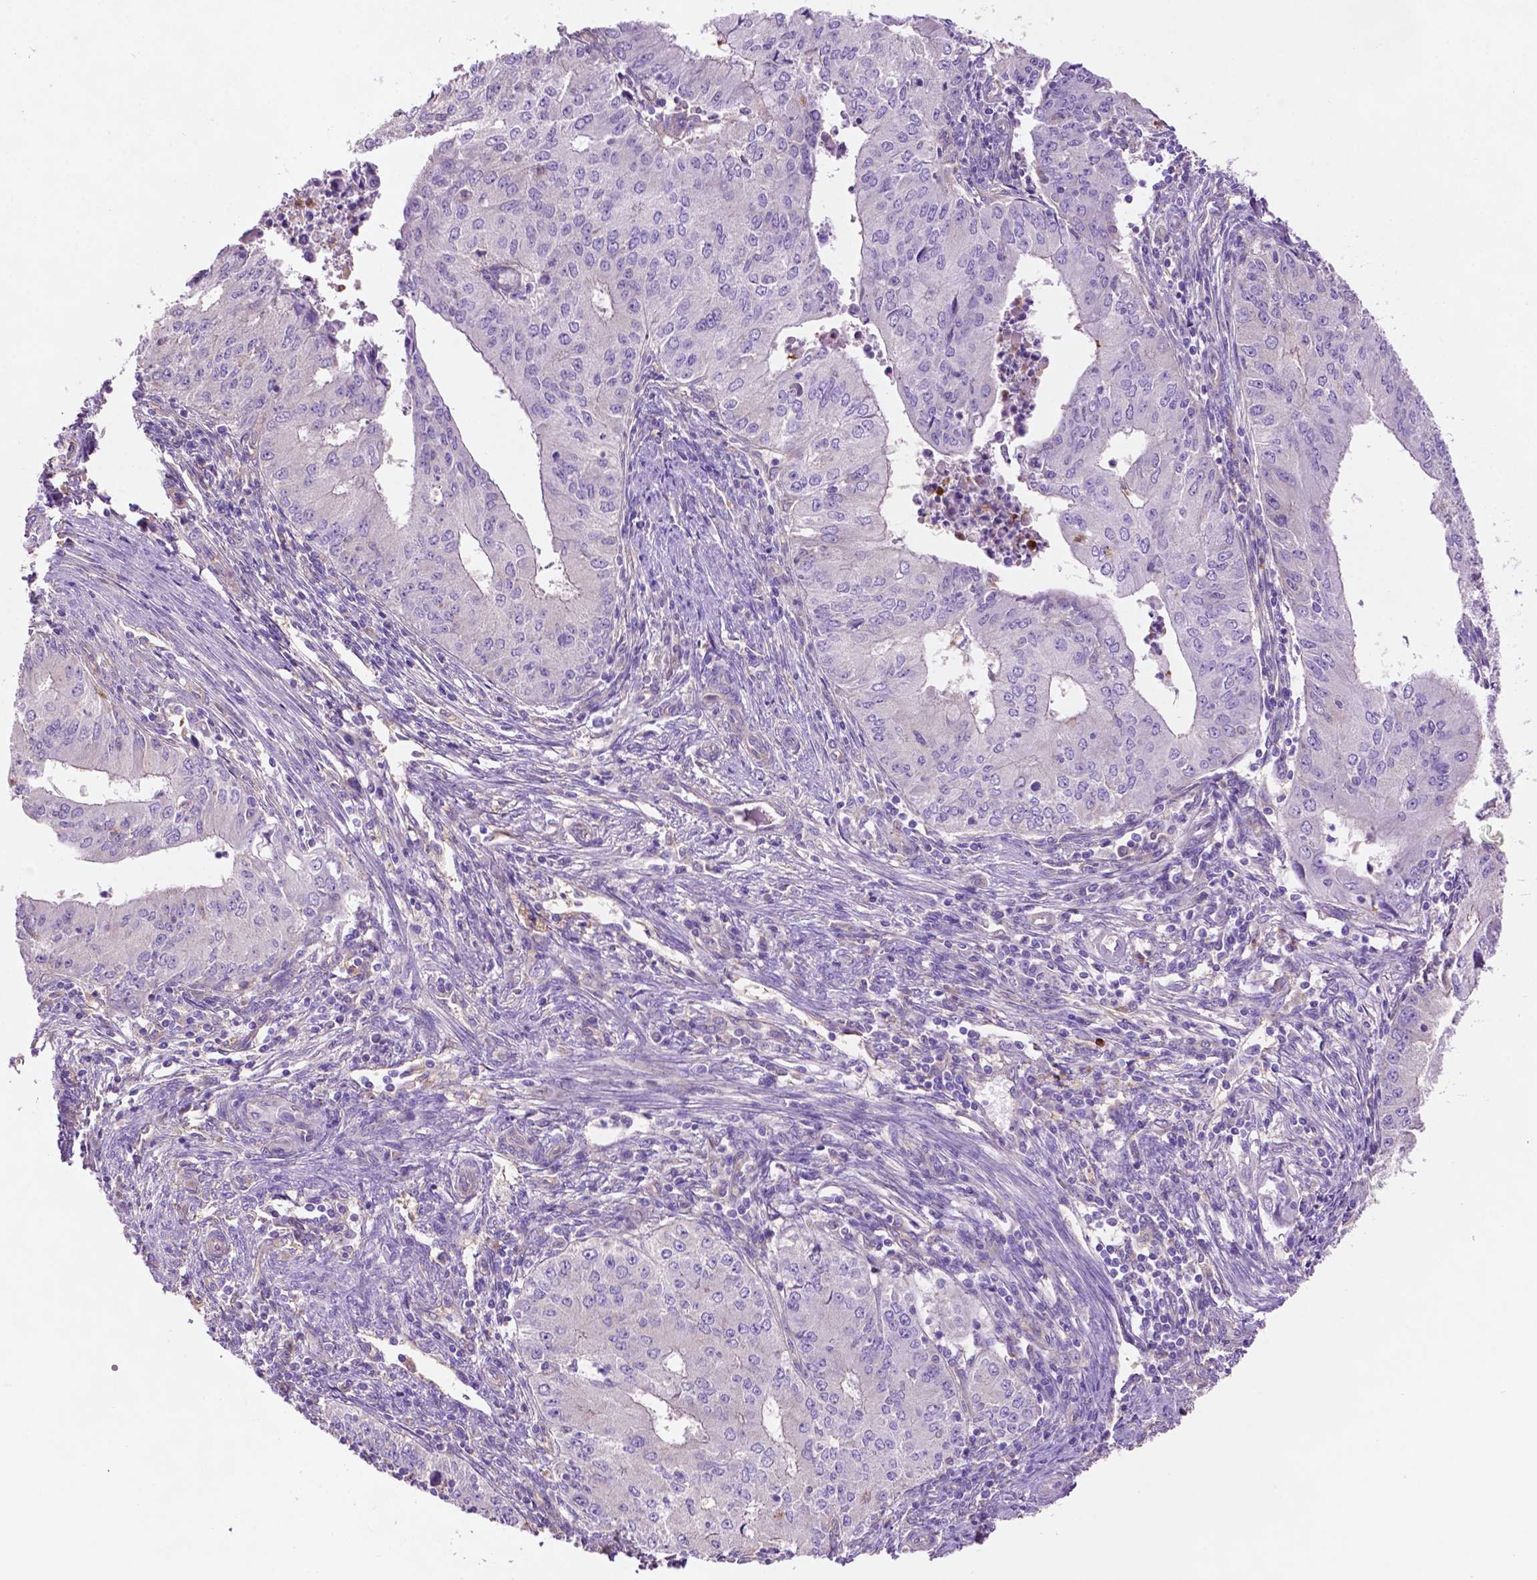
{"staining": {"intensity": "negative", "quantity": "none", "location": "none"}, "tissue": "endometrial cancer", "cell_type": "Tumor cells", "image_type": "cancer", "snomed": [{"axis": "morphology", "description": "Adenocarcinoma, NOS"}, {"axis": "topography", "description": "Endometrium"}], "caption": "The immunohistochemistry histopathology image has no significant expression in tumor cells of endometrial adenocarcinoma tissue.", "gene": "GDPD5", "patient": {"sex": "female", "age": 50}}